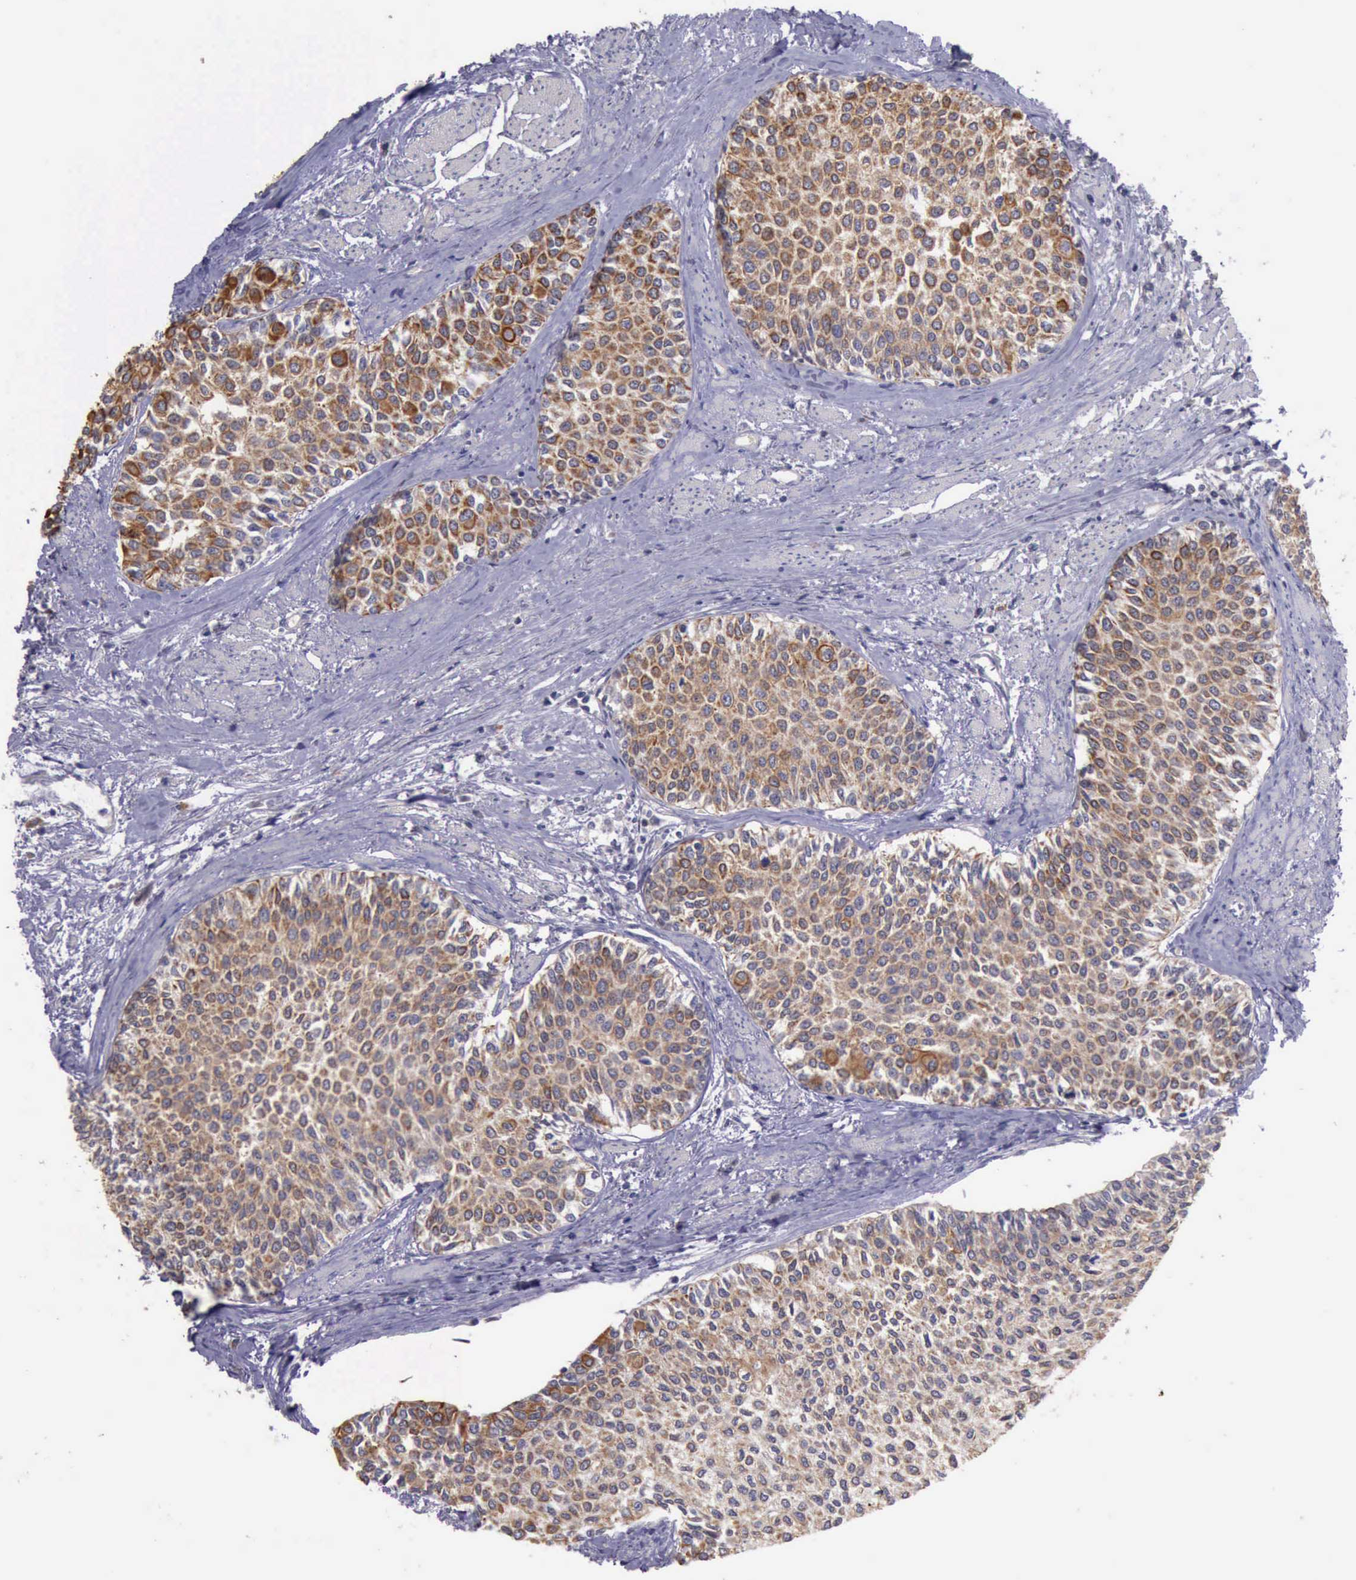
{"staining": {"intensity": "weak", "quantity": ">75%", "location": "cytoplasmic/membranous"}, "tissue": "urothelial cancer", "cell_type": "Tumor cells", "image_type": "cancer", "snomed": [{"axis": "morphology", "description": "Urothelial carcinoma, Low grade"}, {"axis": "topography", "description": "Urinary bladder"}], "caption": "Immunohistochemistry (IHC) photomicrograph of urothelial cancer stained for a protein (brown), which displays low levels of weak cytoplasmic/membranous staining in approximately >75% of tumor cells.", "gene": "RAB39B", "patient": {"sex": "female", "age": 73}}